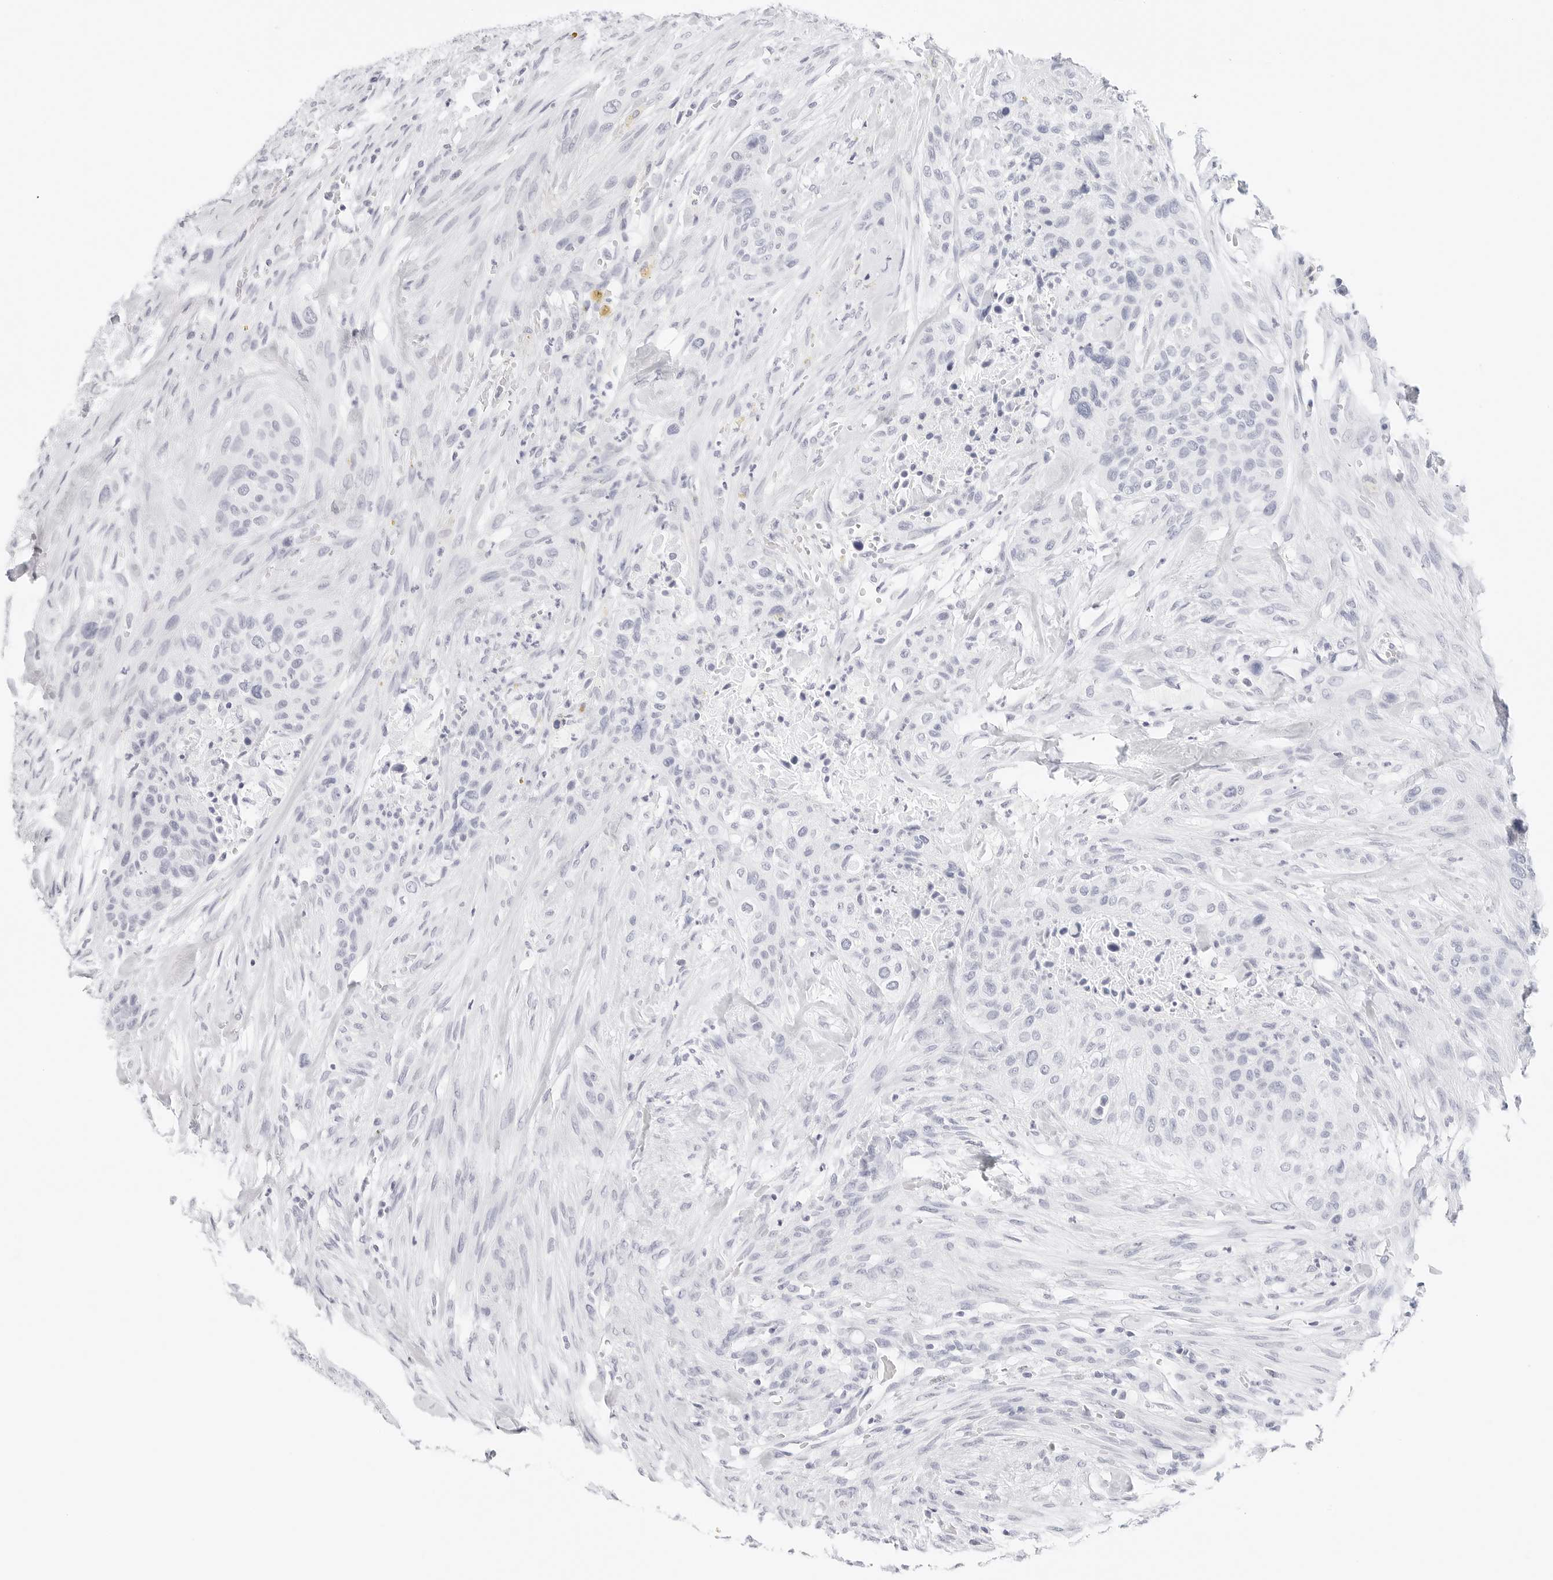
{"staining": {"intensity": "negative", "quantity": "none", "location": "none"}, "tissue": "urothelial cancer", "cell_type": "Tumor cells", "image_type": "cancer", "snomed": [{"axis": "morphology", "description": "Urothelial carcinoma, High grade"}, {"axis": "topography", "description": "Urinary bladder"}], "caption": "High magnification brightfield microscopy of high-grade urothelial carcinoma stained with DAB (brown) and counterstained with hematoxylin (blue): tumor cells show no significant positivity.", "gene": "TFF2", "patient": {"sex": "male", "age": 35}}